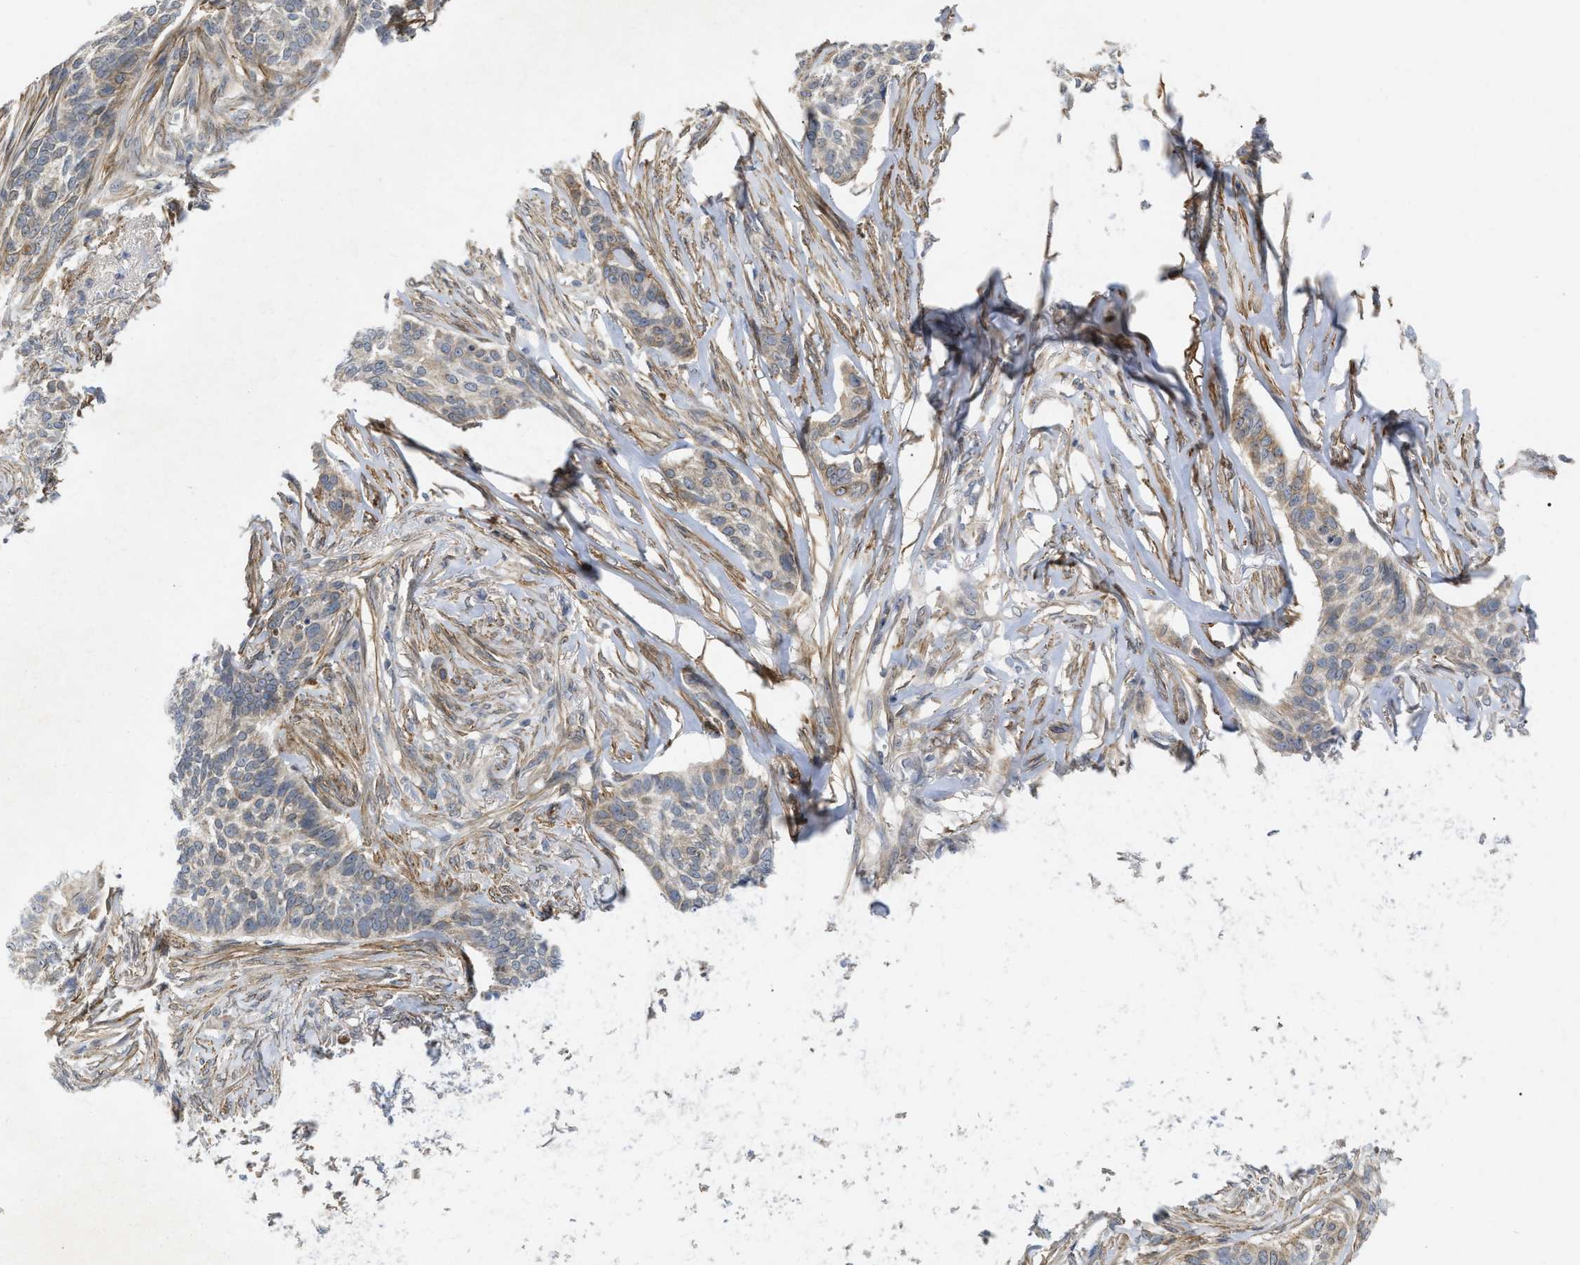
{"staining": {"intensity": "negative", "quantity": "none", "location": "none"}, "tissue": "skin cancer", "cell_type": "Tumor cells", "image_type": "cancer", "snomed": [{"axis": "morphology", "description": "Basal cell carcinoma"}, {"axis": "topography", "description": "Skin"}], "caption": "IHC micrograph of neoplastic tissue: basal cell carcinoma (skin) stained with DAB displays no significant protein expression in tumor cells.", "gene": "ST6GALNAC6", "patient": {"sex": "male", "age": 85}}